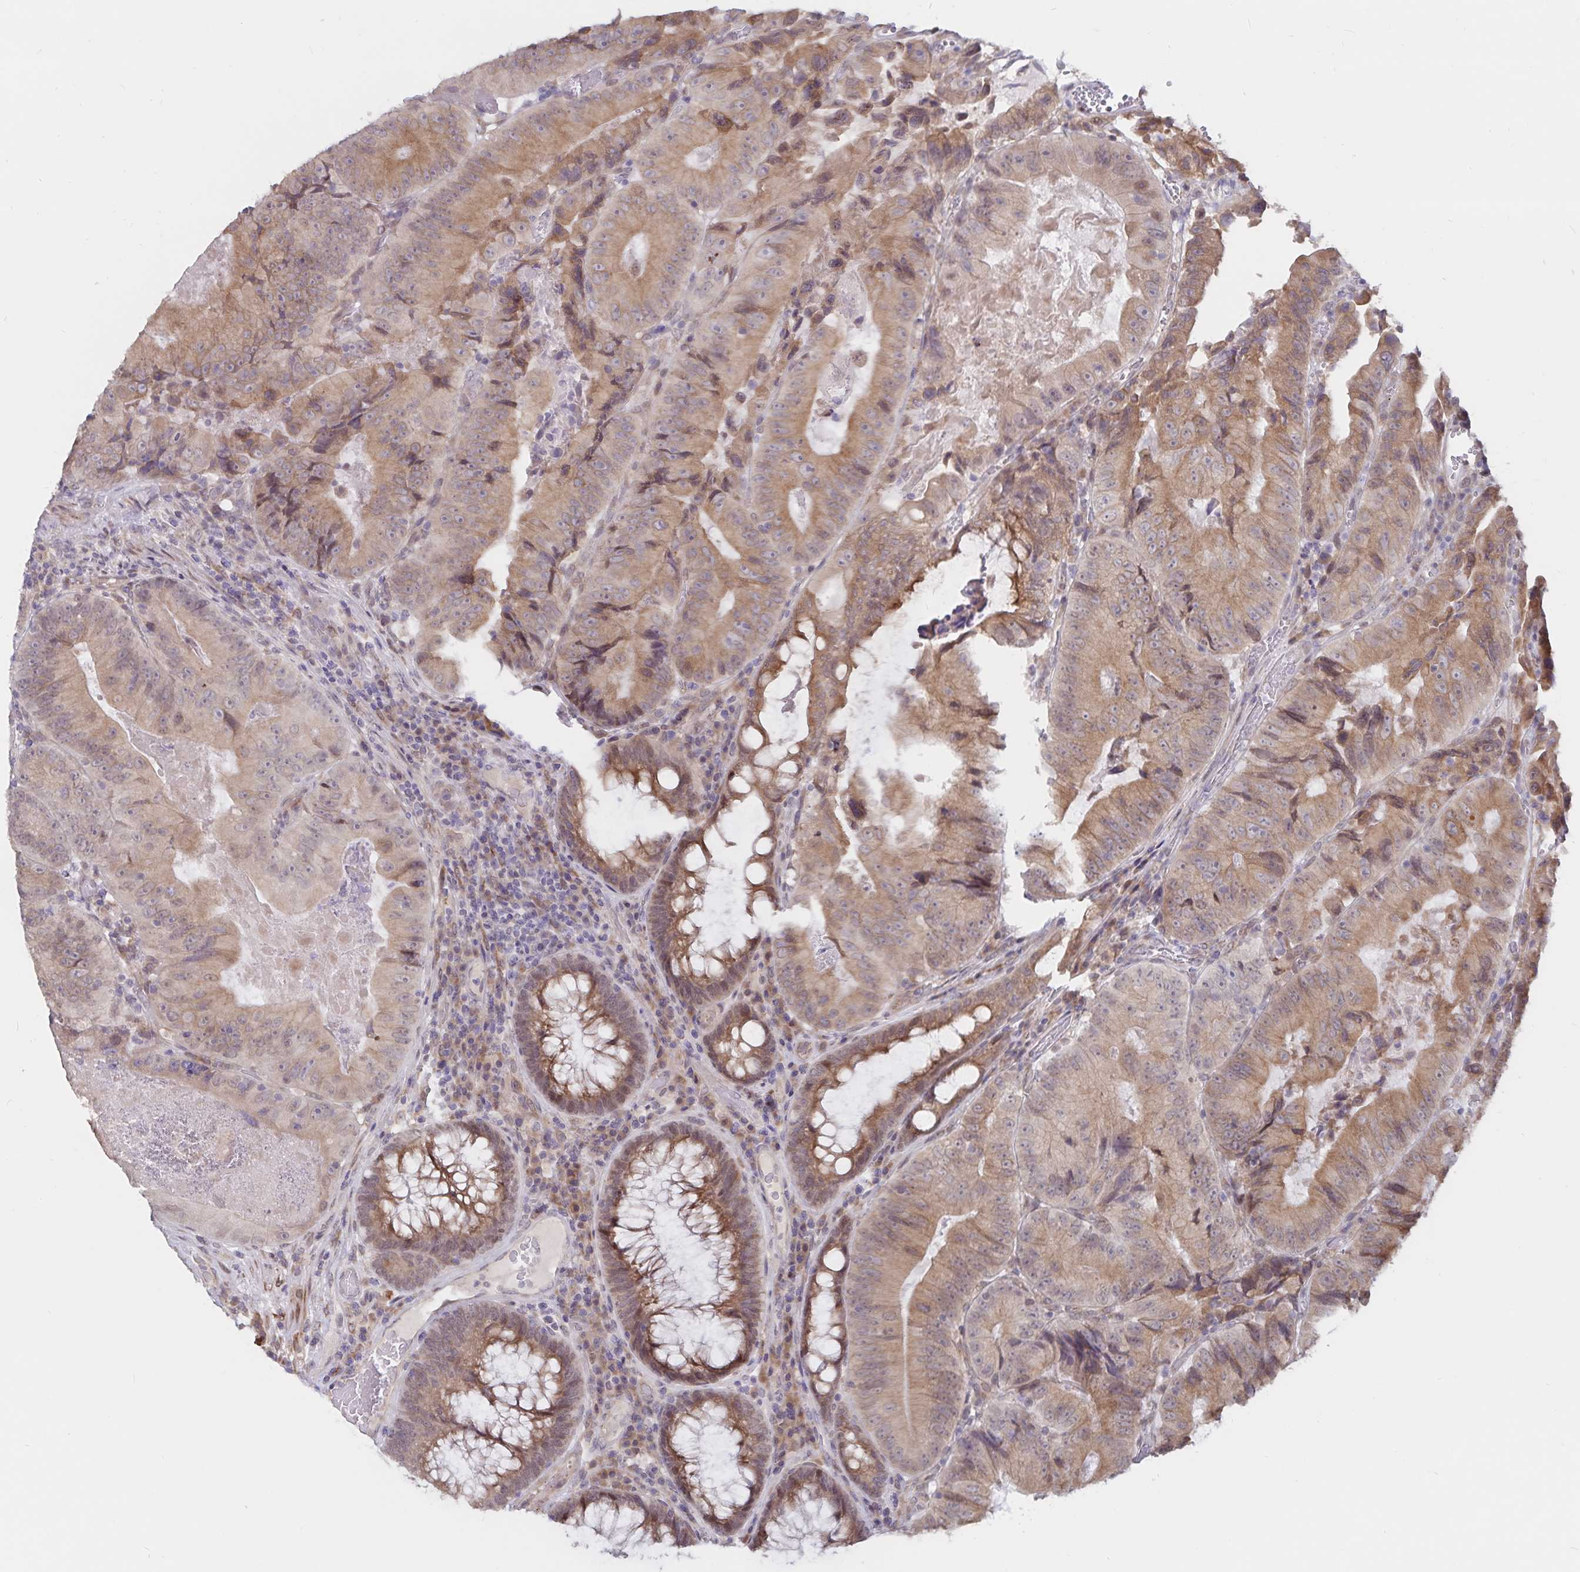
{"staining": {"intensity": "weak", "quantity": ">75%", "location": "cytoplasmic/membranous"}, "tissue": "colorectal cancer", "cell_type": "Tumor cells", "image_type": "cancer", "snomed": [{"axis": "morphology", "description": "Adenocarcinoma, NOS"}, {"axis": "topography", "description": "Colon"}], "caption": "Protein expression analysis of human adenocarcinoma (colorectal) reveals weak cytoplasmic/membranous staining in approximately >75% of tumor cells.", "gene": "ATP2A2", "patient": {"sex": "female", "age": 86}}